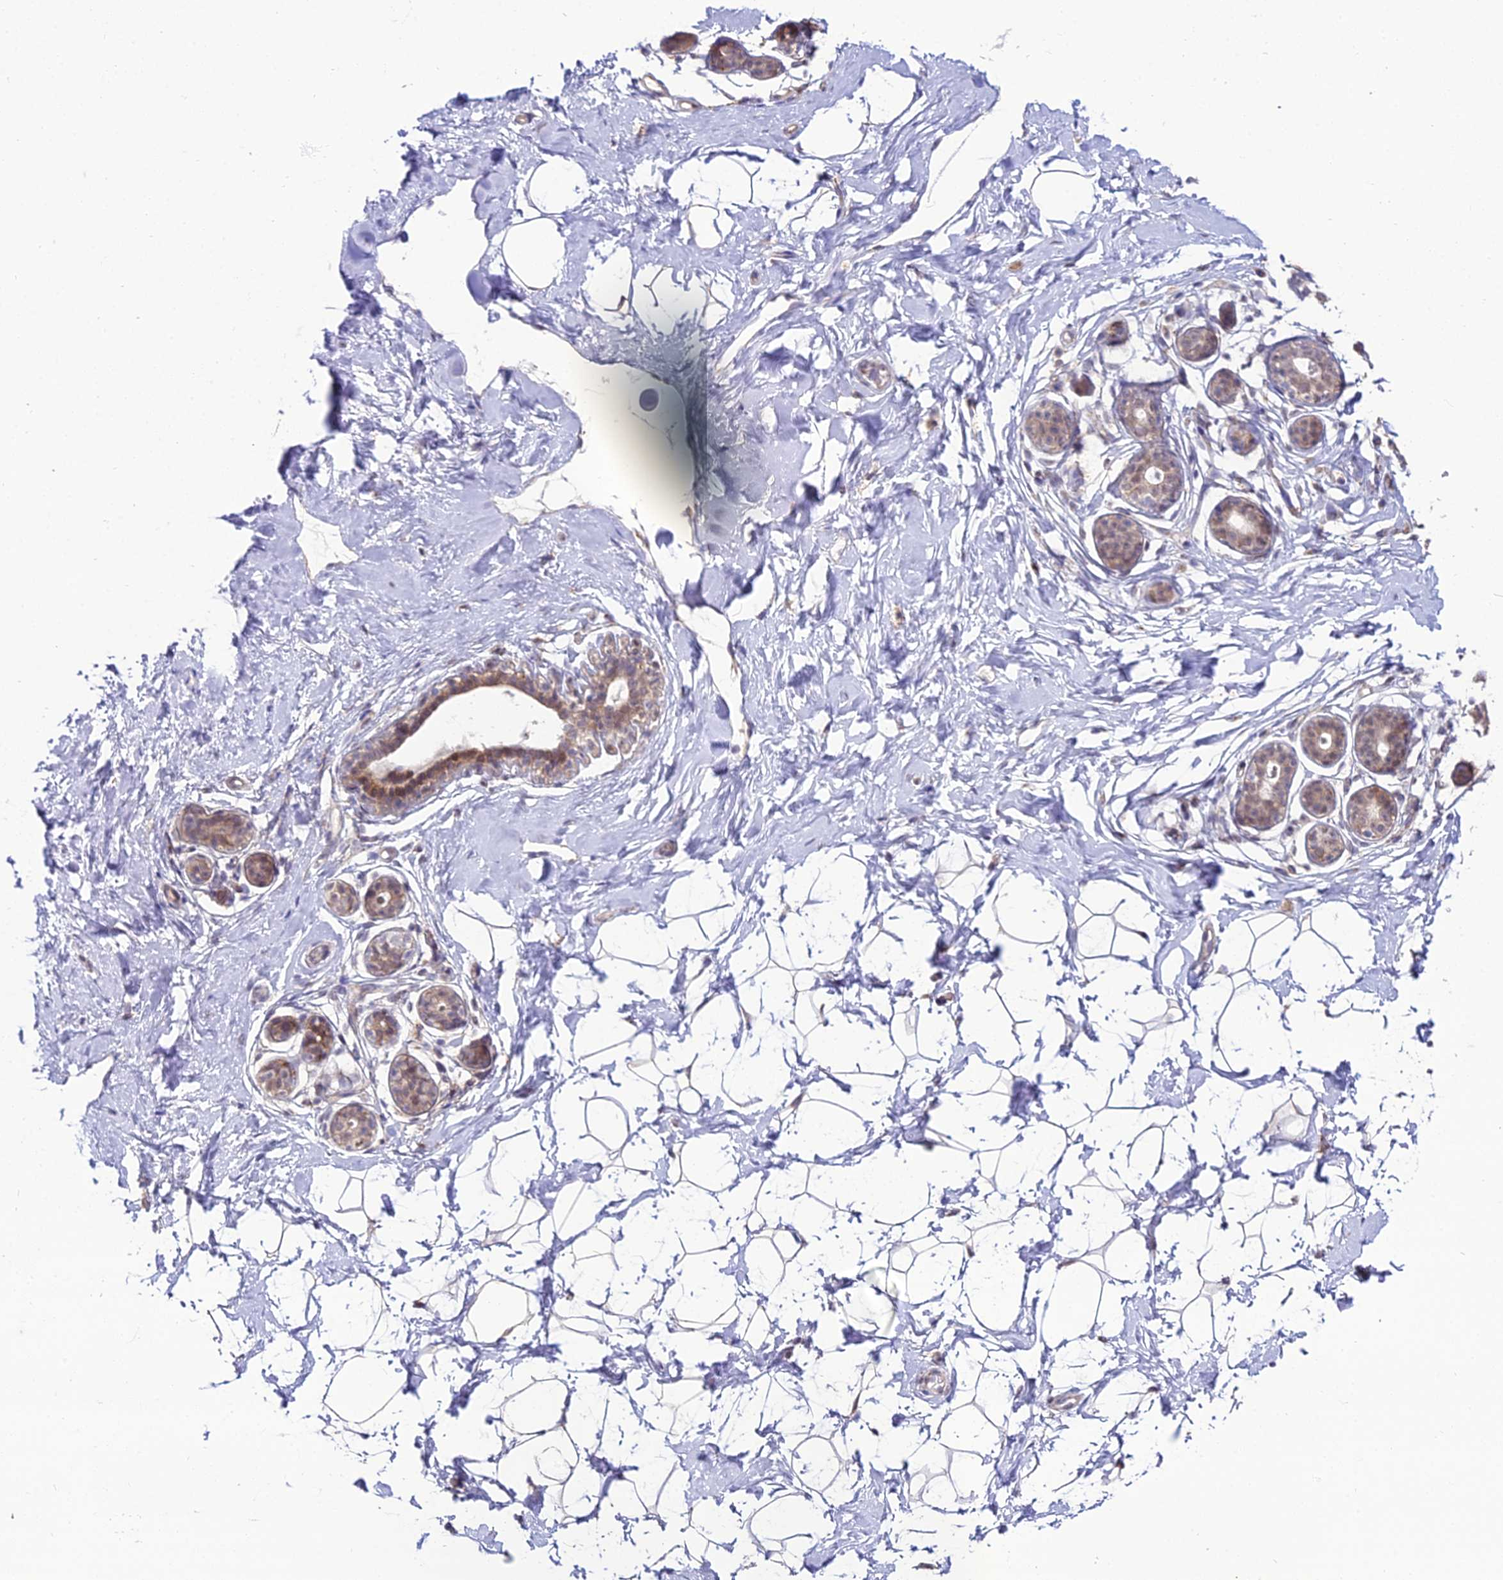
{"staining": {"intensity": "negative", "quantity": "none", "location": "none"}, "tissue": "breast", "cell_type": "Adipocytes", "image_type": "normal", "snomed": [{"axis": "morphology", "description": "Normal tissue, NOS"}, {"axis": "morphology", "description": "Adenoma, NOS"}, {"axis": "topography", "description": "Breast"}], "caption": "Immunohistochemistry (IHC) photomicrograph of normal human breast stained for a protein (brown), which displays no positivity in adipocytes.", "gene": "TROAP", "patient": {"sex": "female", "age": 23}}